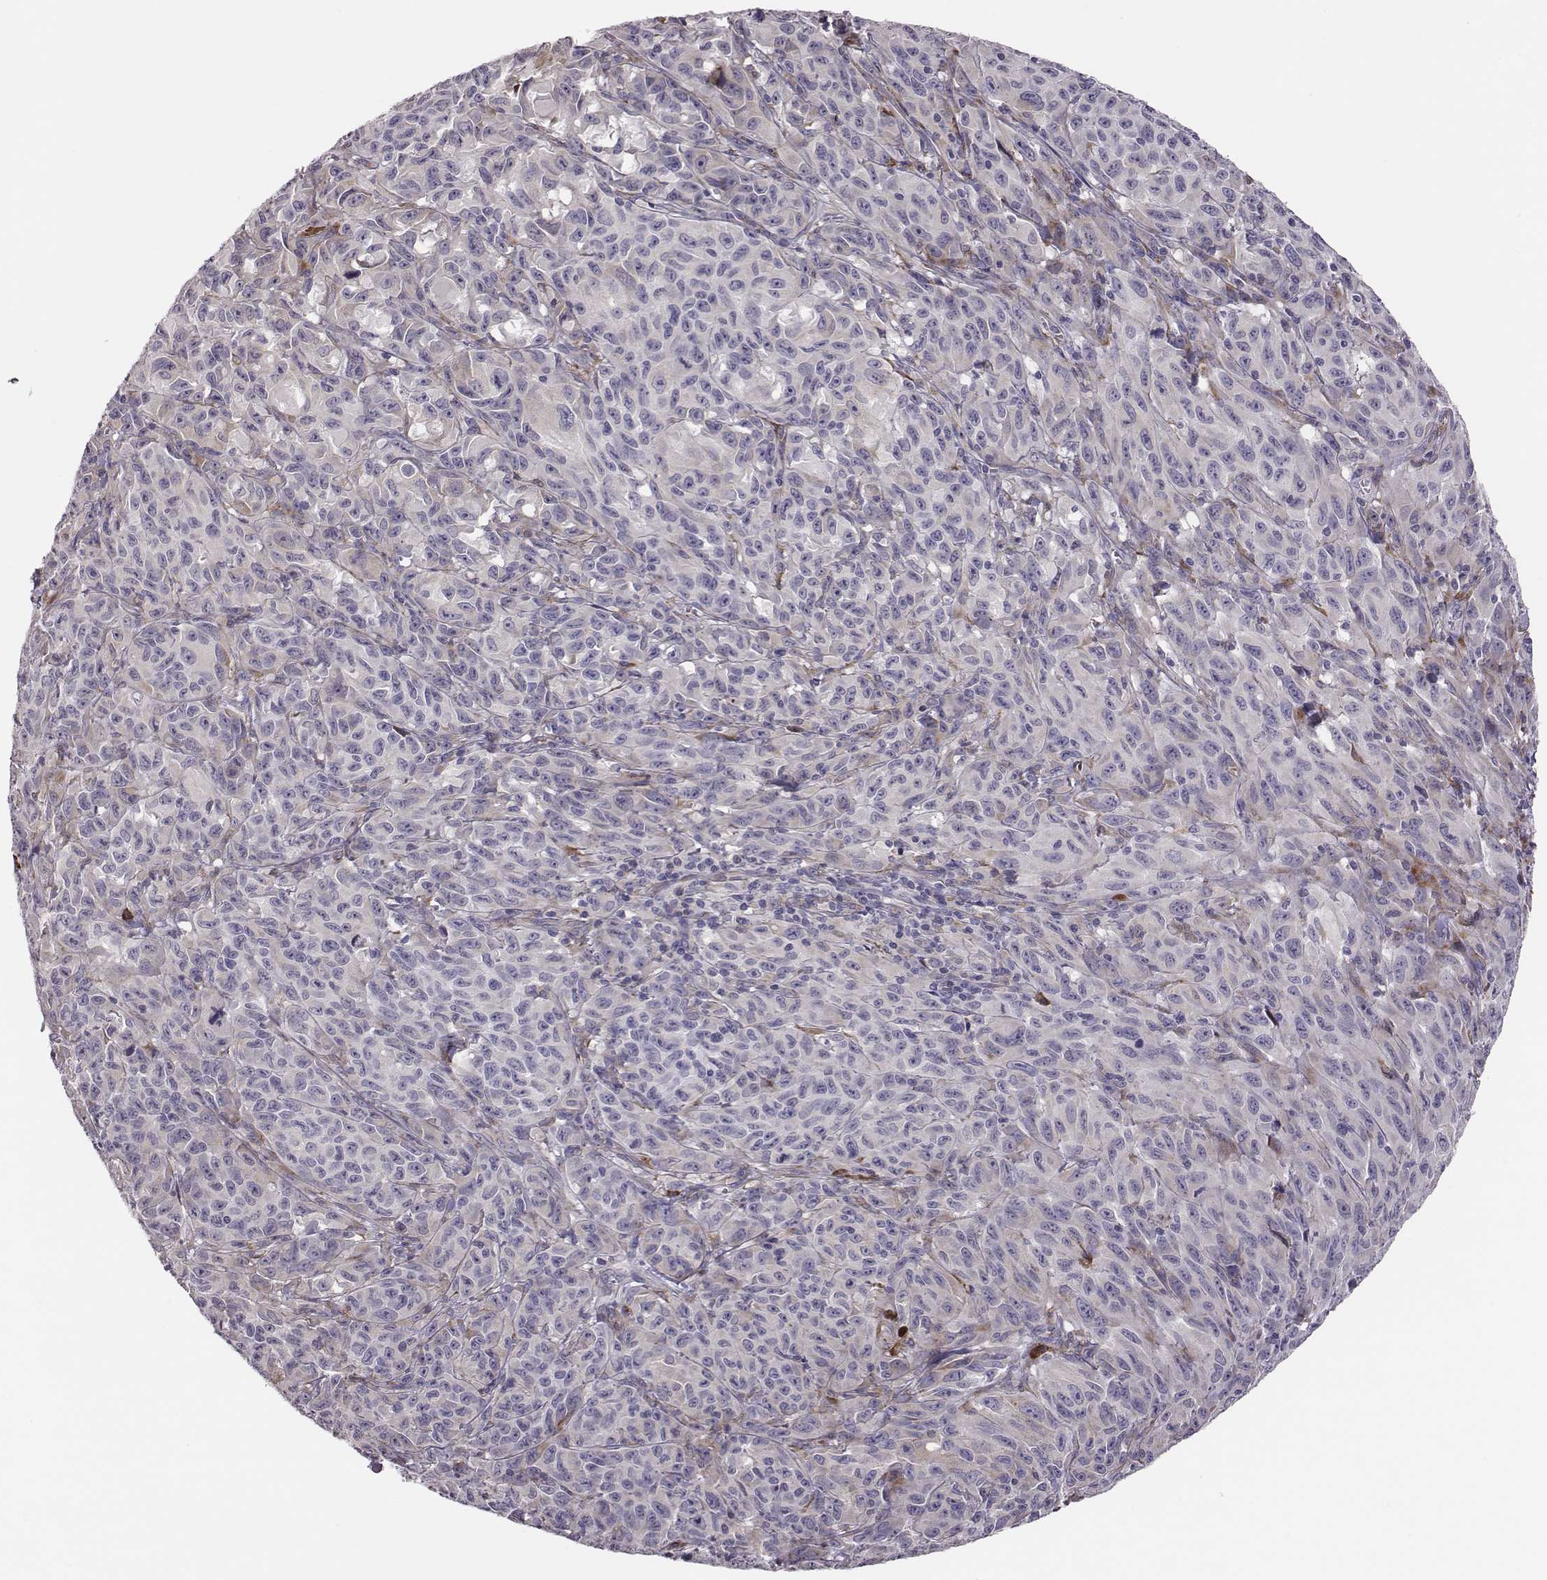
{"staining": {"intensity": "negative", "quantity": "none", "location": "none"}, "tissue": "melanoma", "cell_type": "Tumor cells", "image_type": "cancer", "snomed": [{"axis": "morphology", "description": "Malignant melanoma, NOS"}, {"axis": "topography", "description": "Vulva, labia, clitoris and Bartholin´s gland, NO"}], "caption": "This is an immunohistochemistry micrograph of human melanoma. There is no expression in tumor cells.", "gene": "SELENOI", "patient": {"sex": "female", "age": 75}}